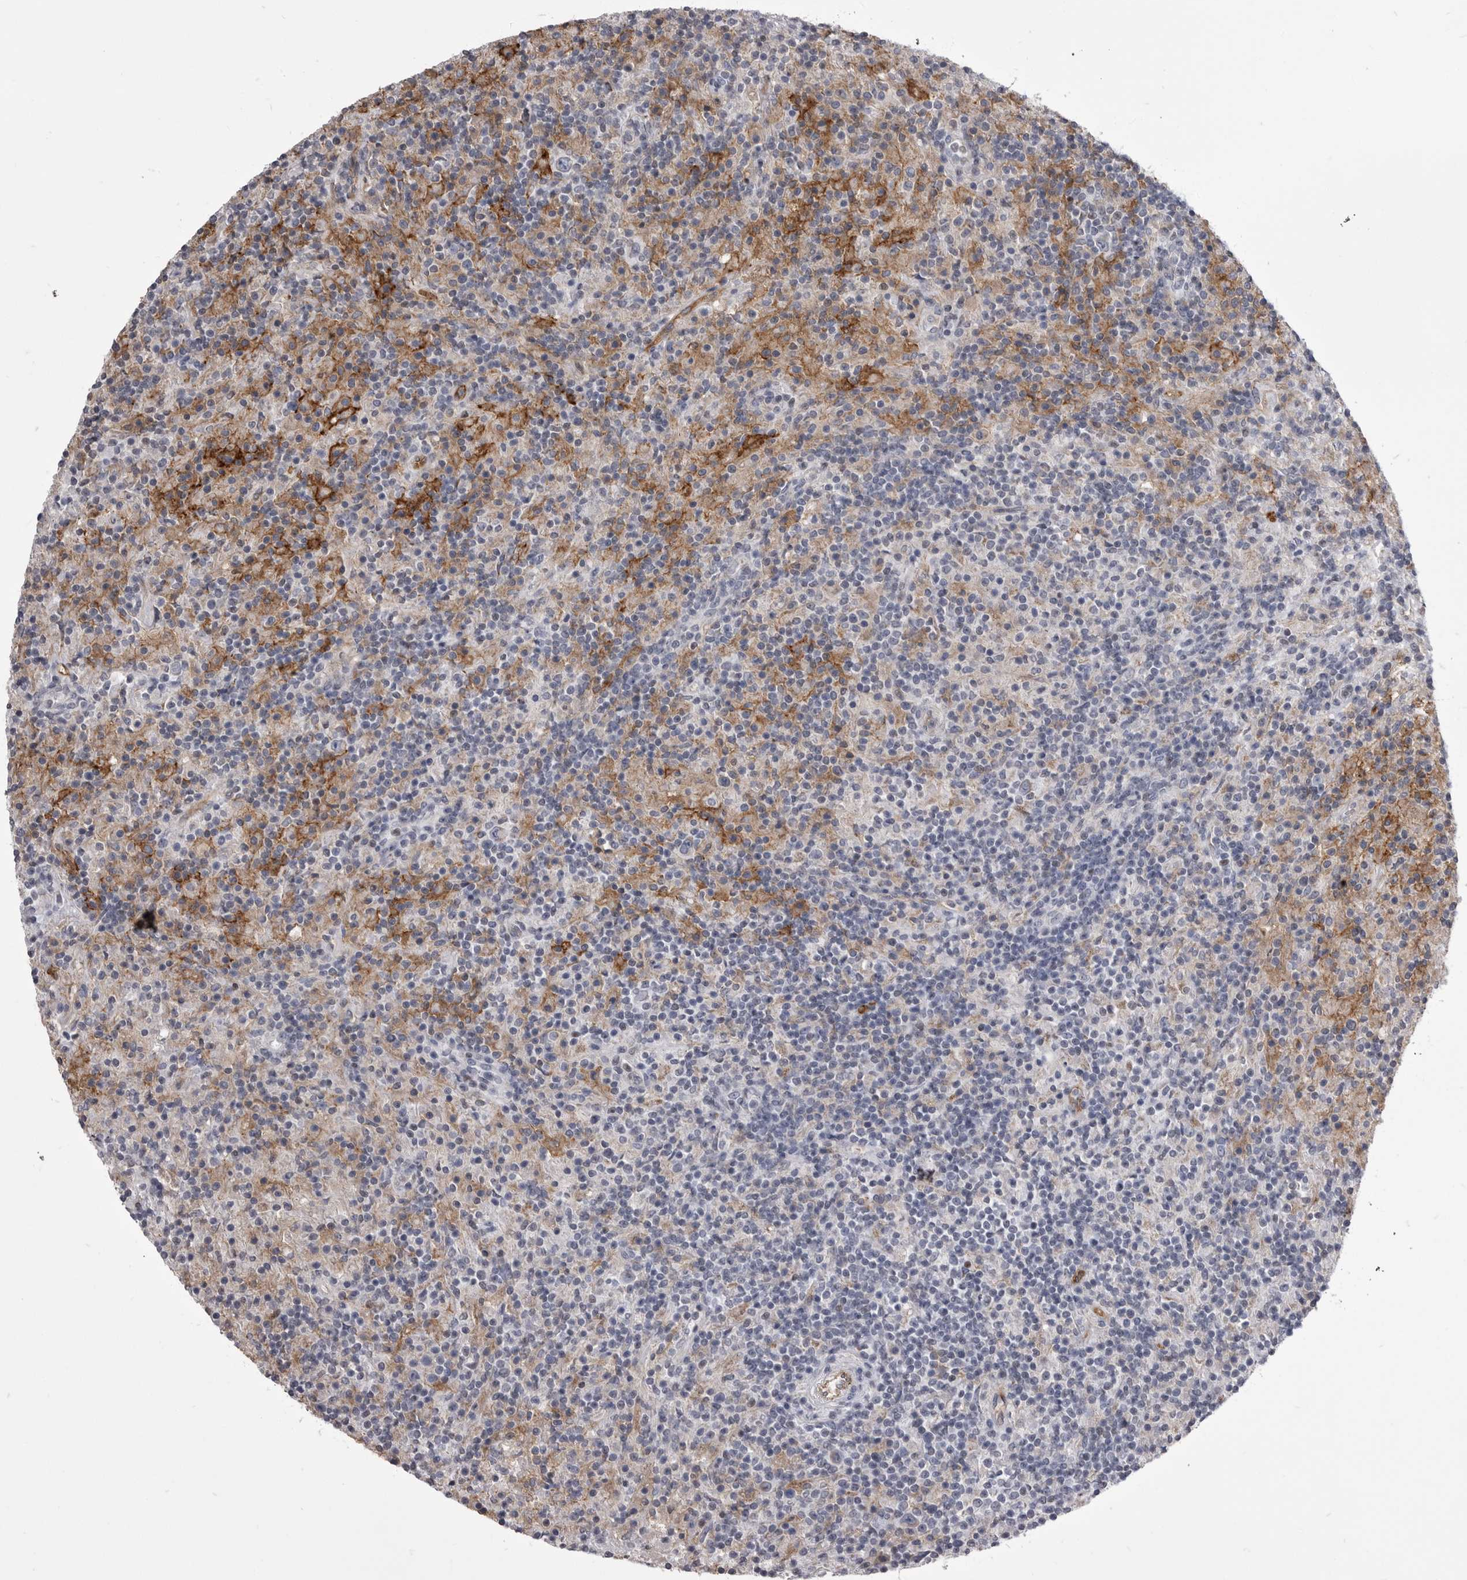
{"staining": {"intensity": "negative", "quantity": "none", "location": "none"}, "tissue": "lymphoma", "cell_type": "Tumor cells", "image_type": "cancer", "snomed": [{"axis": "morphology", "description": "Hodgkin's disease, NOS"}, {"axis": "topography", "description": "Lymph node"}], "caption": "Immunohistochemistry photomicrograph of neoplastic tissue: Hodgkin's disease stained with DAB demonstrates no significant protein staining in tumor cells.", "gene": "OPLAH", "patient": {"sex": "male", "age": 70}}